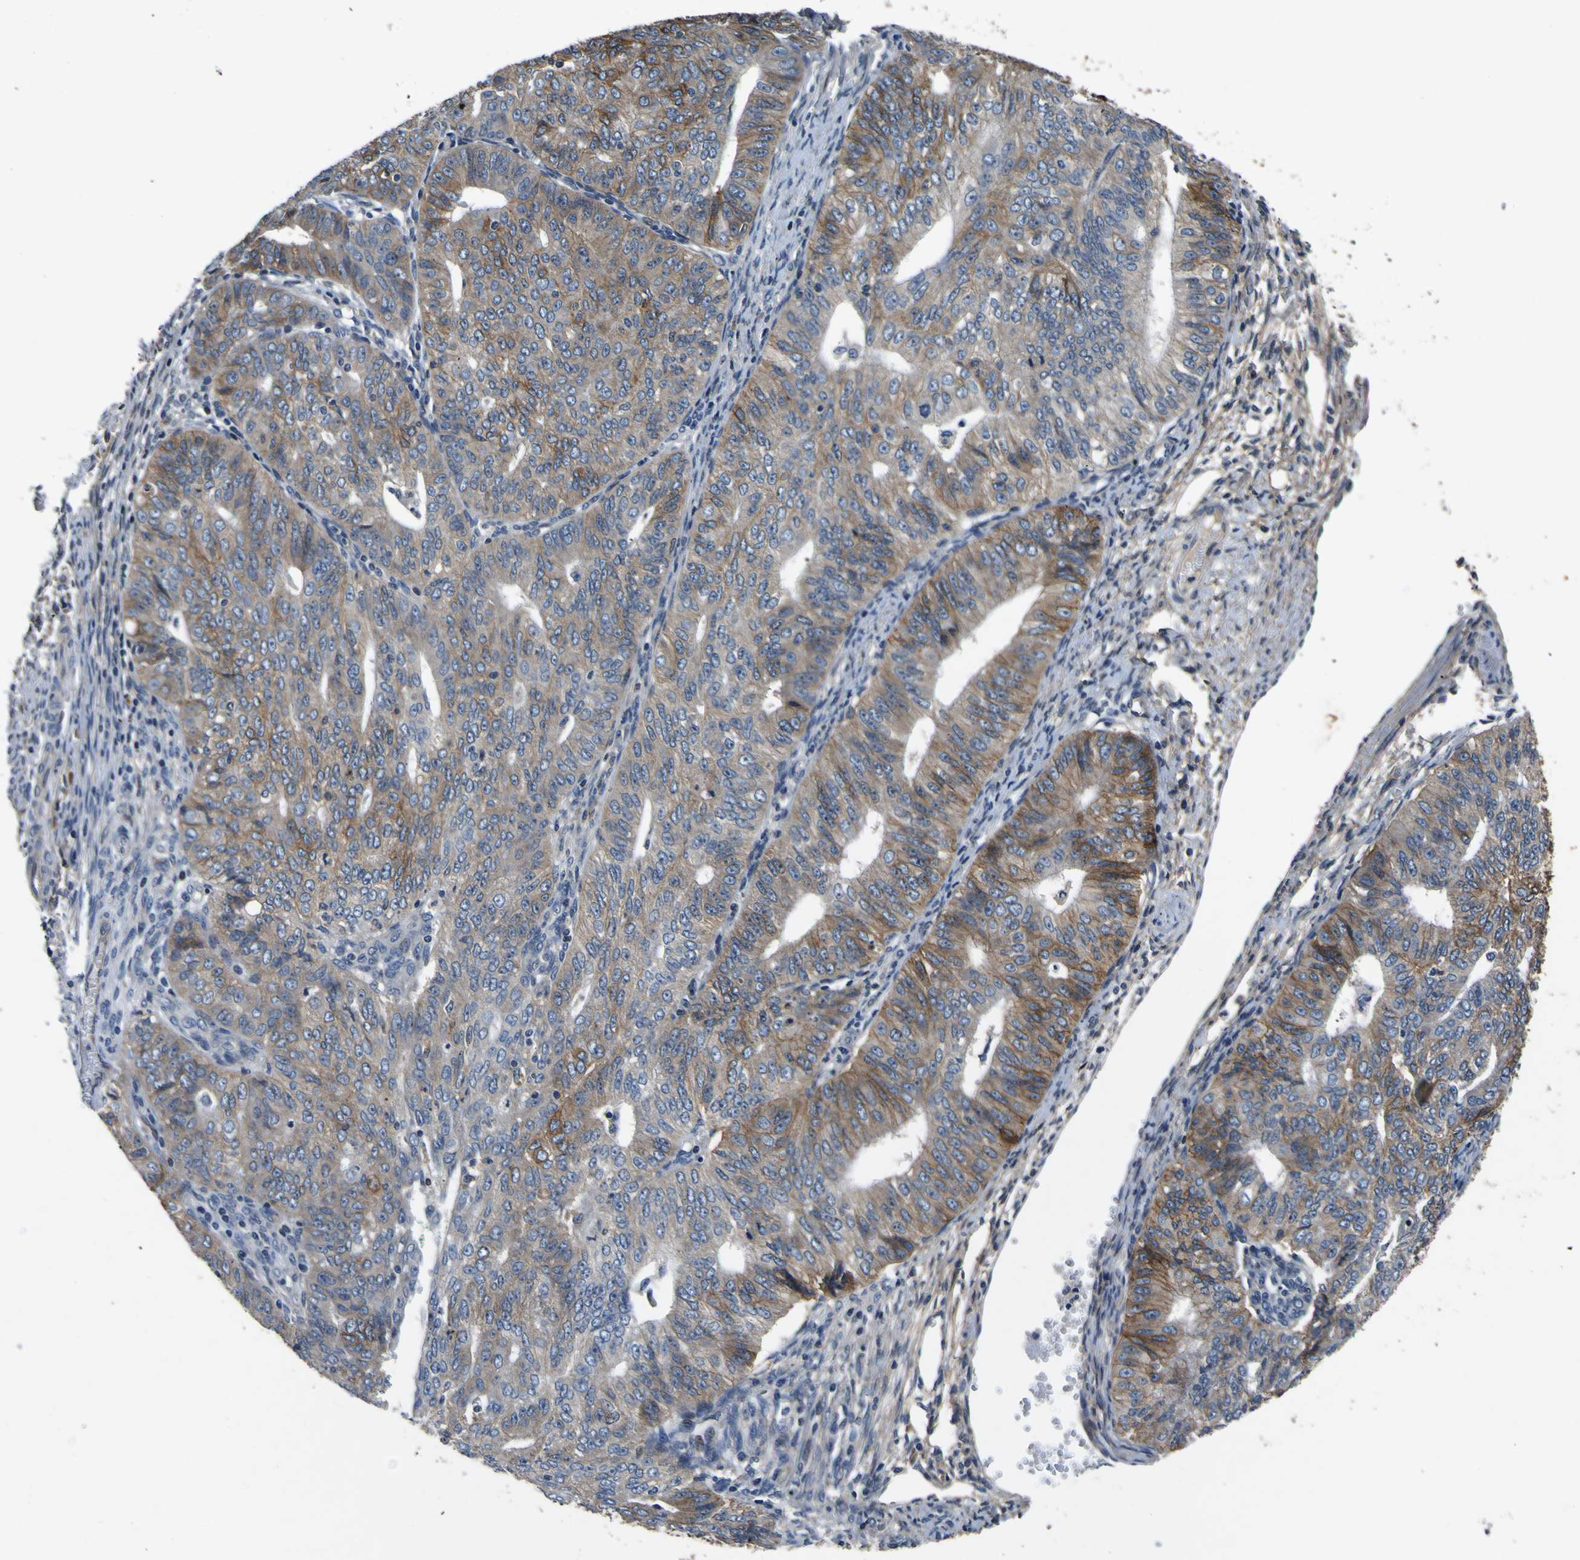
{"staining": {"intensity": "weak", "quantity": "25%-75%", "location": "cytoplasmic/membranous"}, "tissue": "endometrial cancer", "cell_type": "Tumor cells", "image_type": "cancer", "snomed": [{"axis": "morphology", "description": "Adenocarcinoma, NOS"}, {"axis": "topography", "description": "Endometrium"}], "caption": "Immunohistochemistry (IHC) of endometrial adenocarcinoma exhibits low levels of weak cytoplasmic/membranous positivity in approximately 25%-75% of tumor cells.", "gene": "EPHB4", "patient": {"sex": "female", "age": 32}}